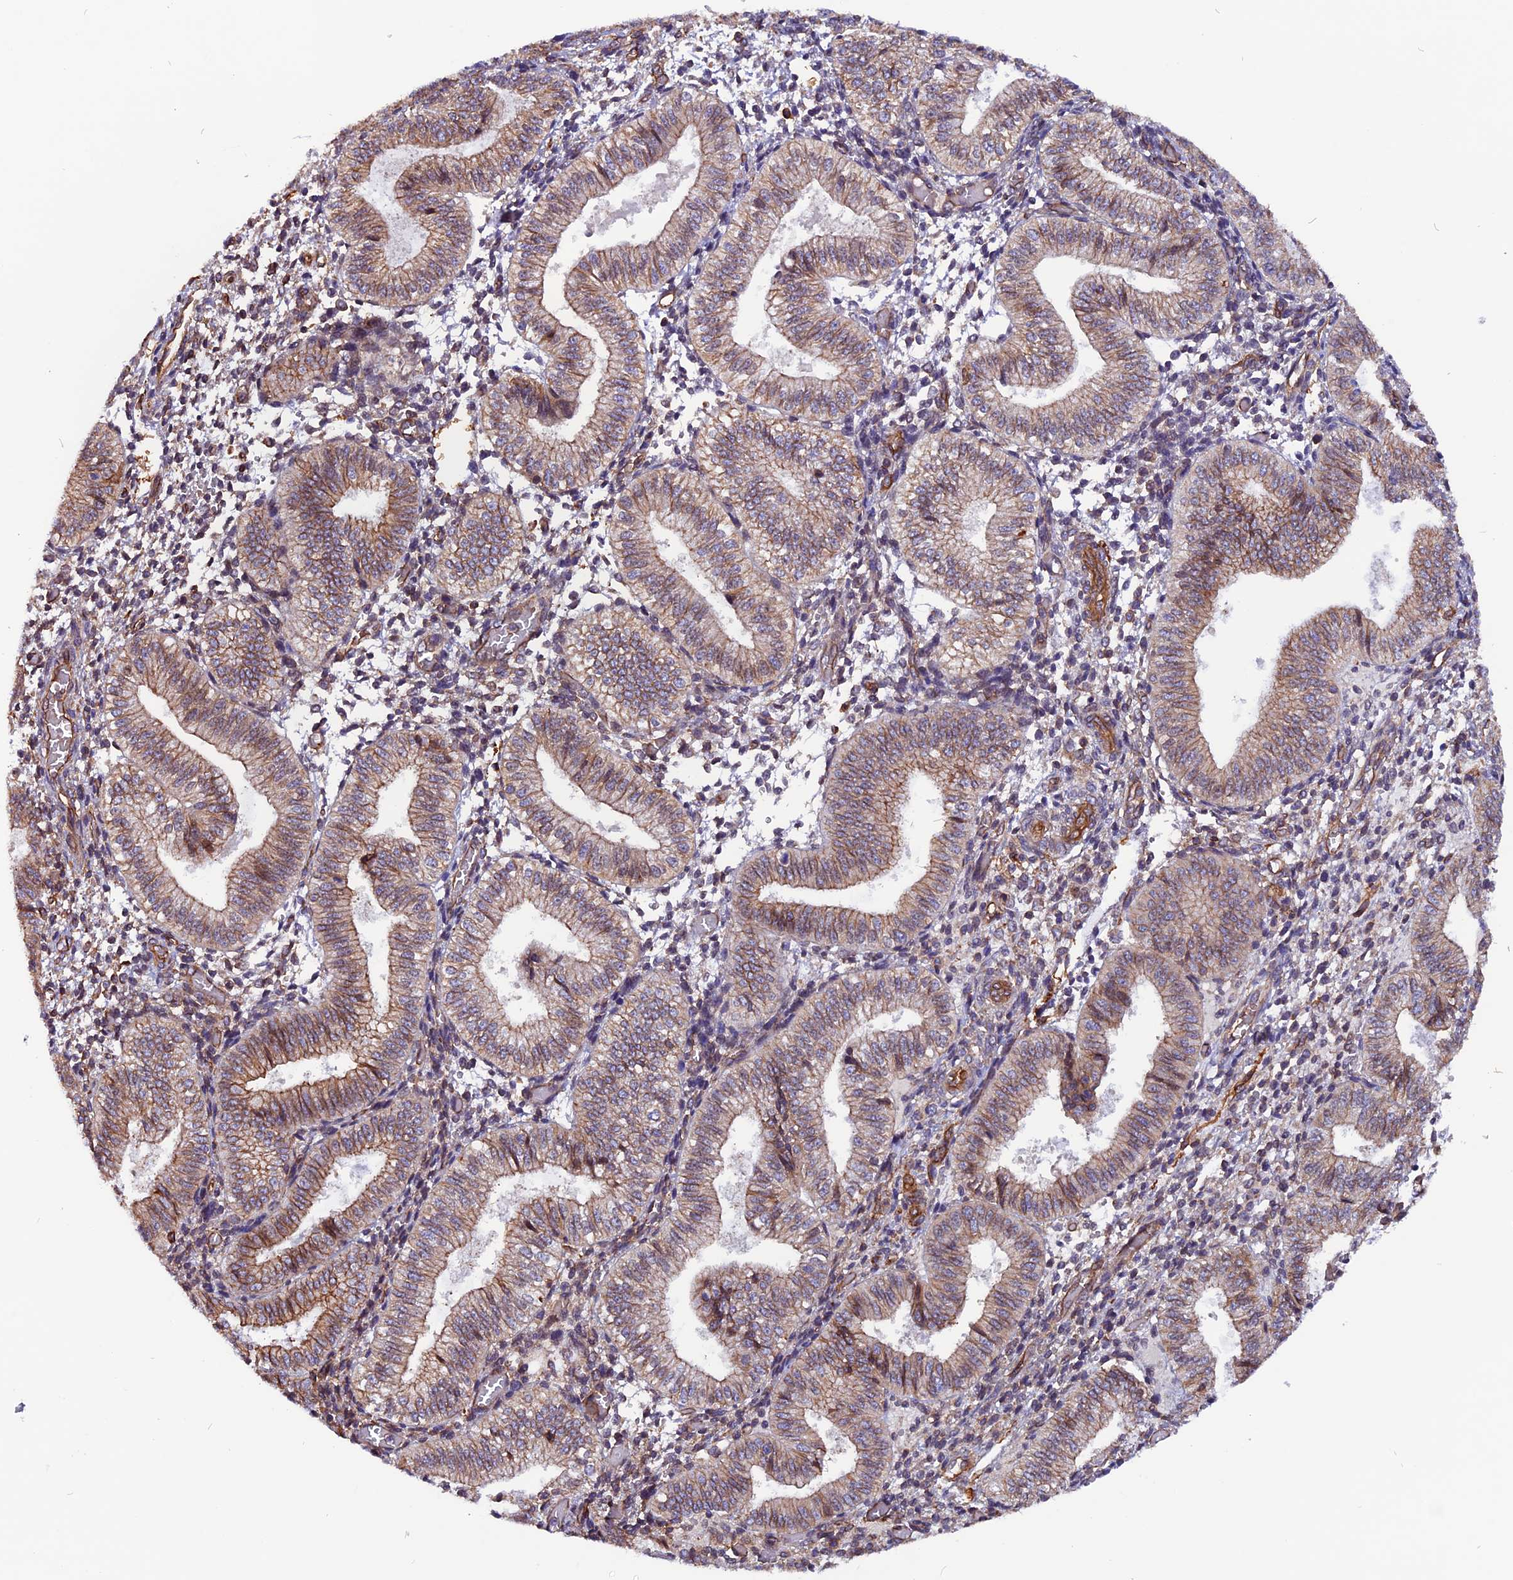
{"staining": {"intensity": "moderate", "quantity": "<25%", "location": "cytoplasmic/membranous"}, "tissue": "endometrium", "cell_type": "Cells in endometrial stroma", "image_type": "normal", "snomed": [{"axis": "morphology", "description": "Normal tissue, NOS"}, {"axis": "topography", "description": "Endometrium"}], "caption": "This micrograph exhibits IHC staining of benign endometrium, with low moderate cytoplasmic/membranous expression in about <25% of cells in endometrial stroma.", "gene": "ZNF749", "patient": {"sex": "female", "age": 34}}